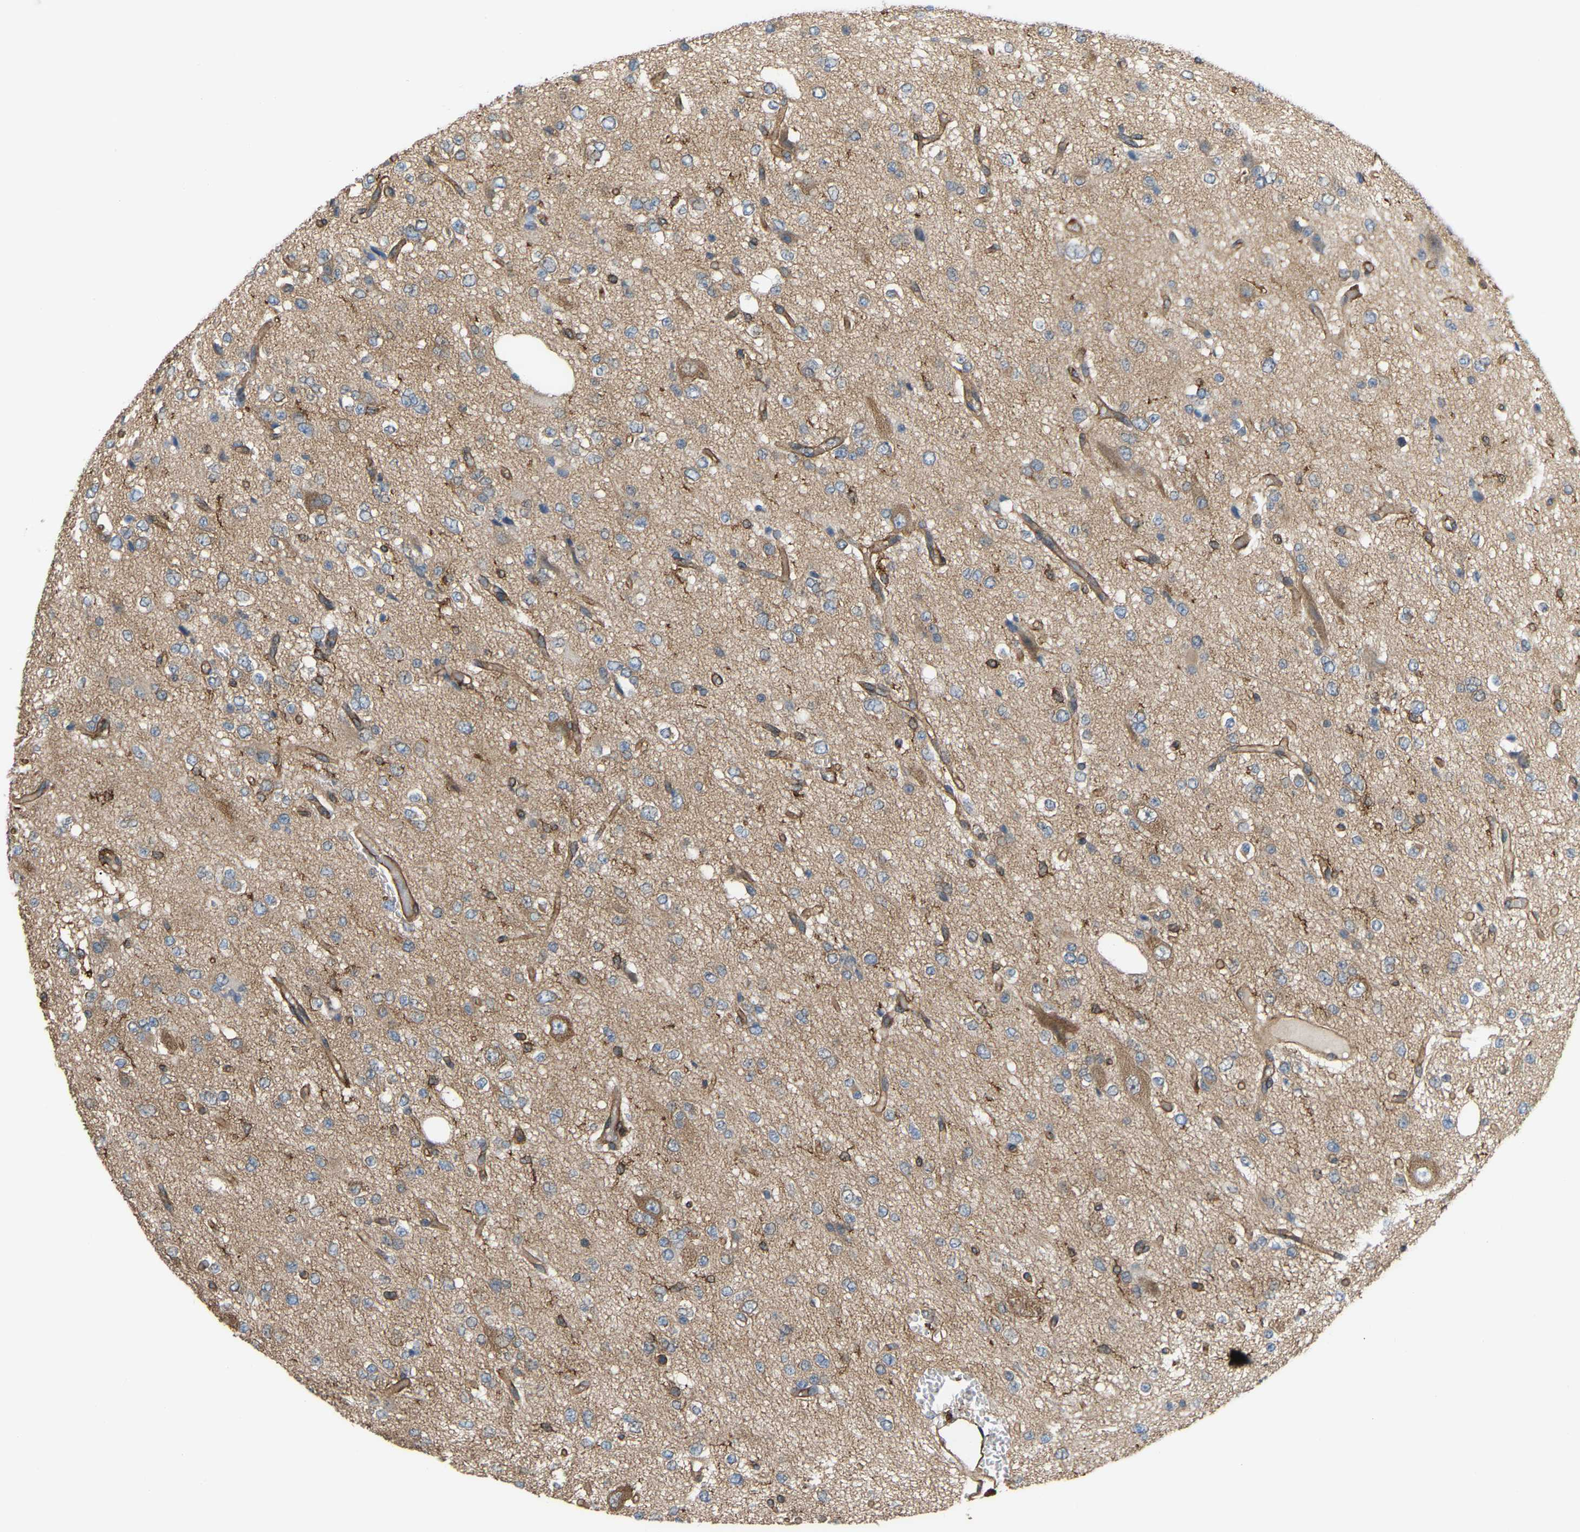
{"staining": {"intensity": "negative", "quantity": "none", "location": "none"}, "tissue": "glioma", "cell_type": "Tumor cells", "image_type": "cancer", "snomed": [{"axis": "morphology", "description": "Glioma, malignant, Low grade"}, {"axis": "topography", "description": "Brain"}], "caption": "Image shows no protein positivity in tumor cells of glioma tissue.", "gene": "PICALM", "patient": {"sex": "male", "age": 38}}